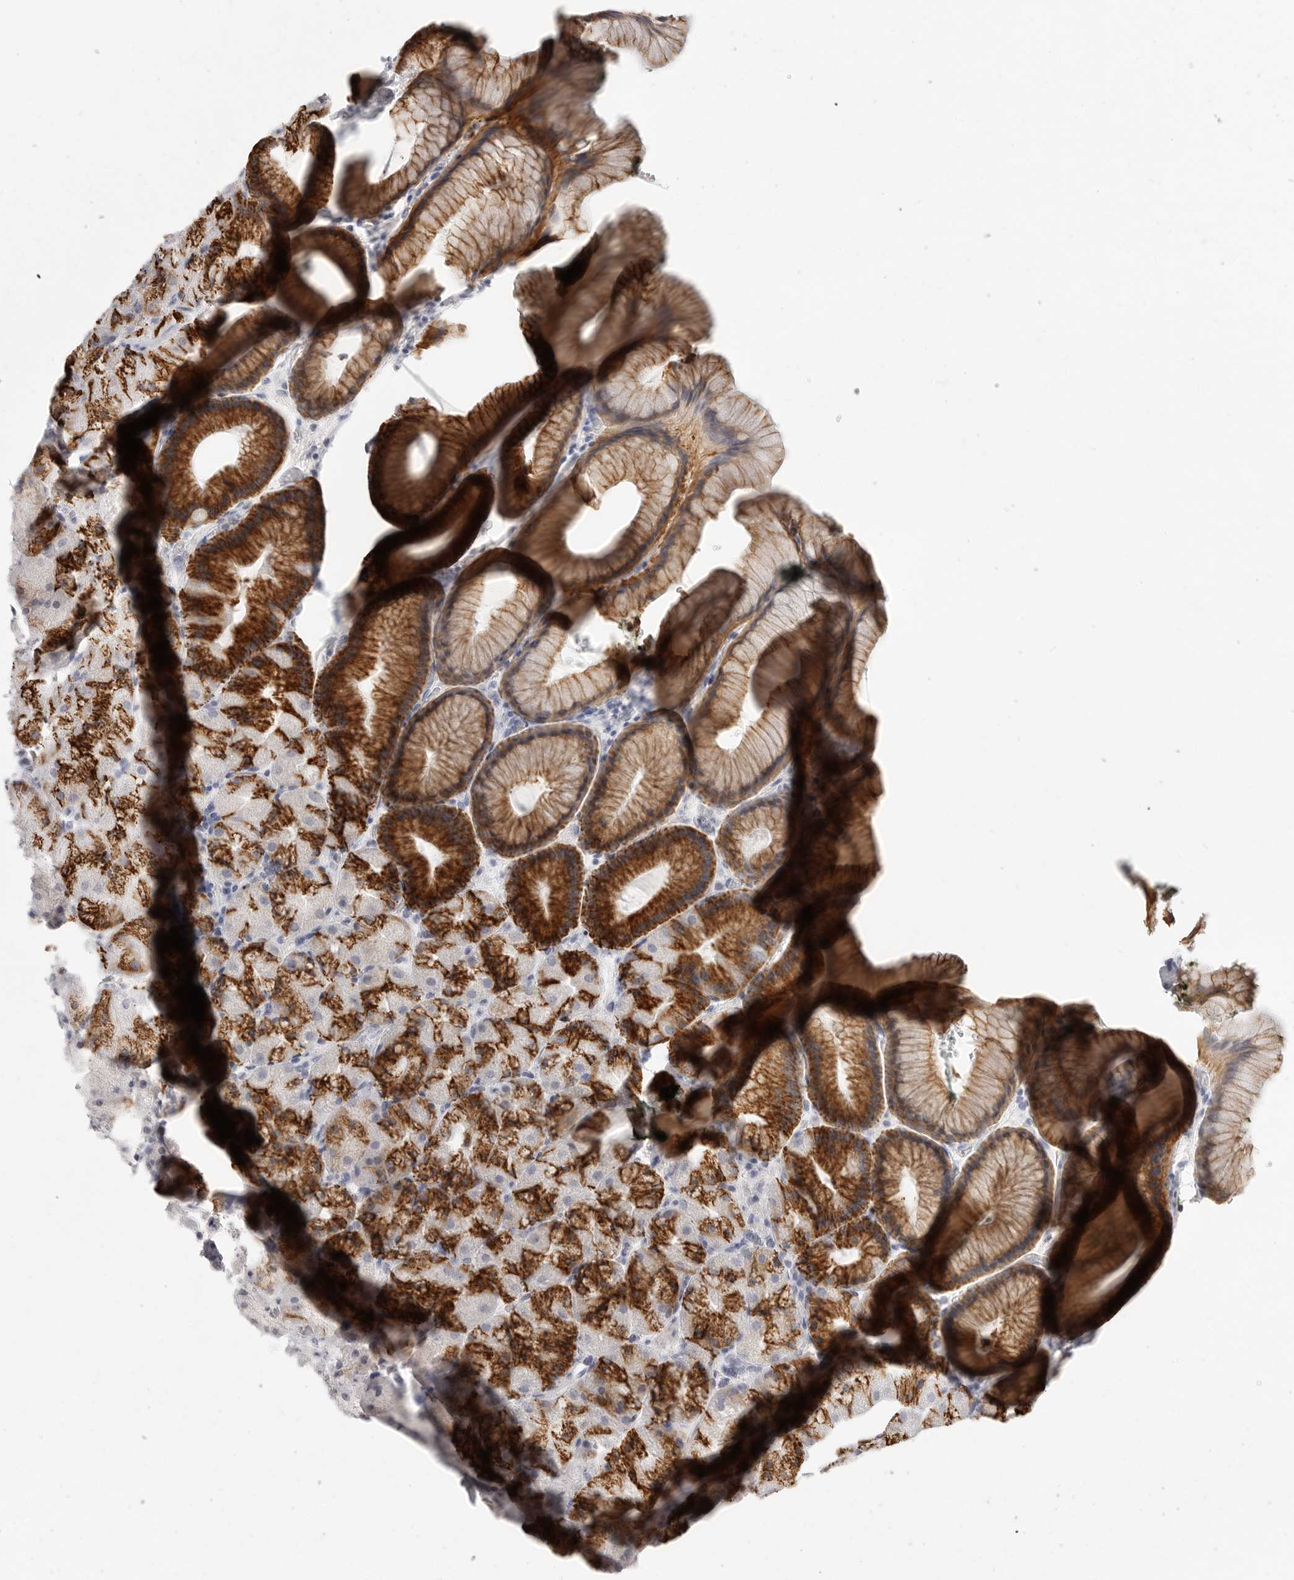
{"staining": {"intensity": "strong", "quantity": ">75%", "location": "cytoplasmic/membranous"}, "tissue": "stomach", "cell_type": "Glandular cells", "image_type": "normal", "snomed": [{"axis": "morphology", "description": "Normal tissue, NOS"}, {"axis": "topography", "description": "Stomach, upper"}, {"axis": "topography", "description": "Stomach"}], "caption": "Strong cytoplasmic/membranous staining for a protein is present in about >75% of glandular cells of unremarkable stomach using immunohistochemistry (IHC).", "gene": "HMGCS2", "patient": {"sex": "male", "age": 48}}